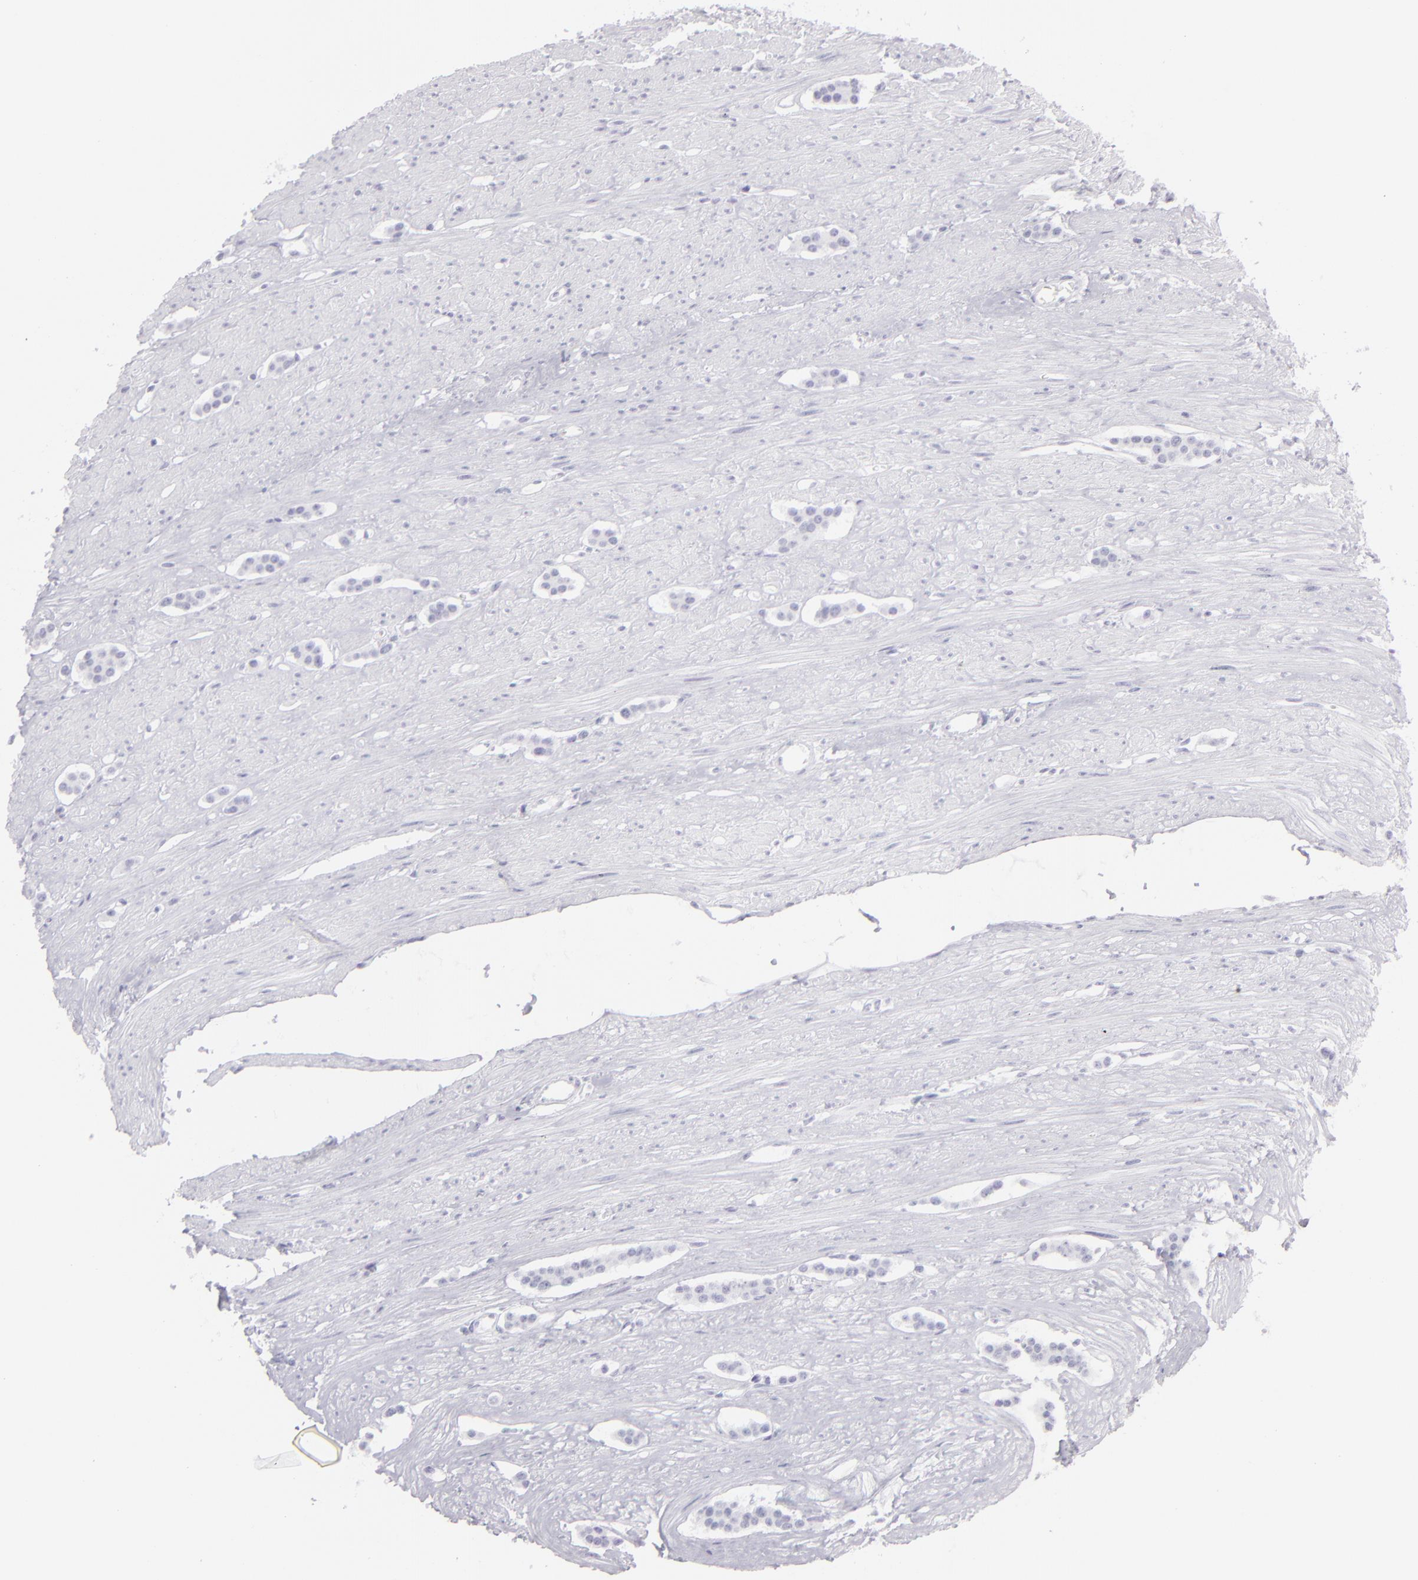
{"staining": {"intensity": "negative", "quantity": "none", "location": "none"}, "tissue": "carcinoid", "cell_type": "Tumor cells", "image_type": "cancer", "snomed": [{"axis": "morphology", "description": "Carcinoid, malignant, NOS"}, {"axis": "topography", "description": "Small intestine"}], "caption": "DAB (3,3'-diaminobenzidine) immunohistochemical staining of carcinoid shows no significant expression in tumor cells.", "gene": "FLG", "patient": {"sex": "male", "age": 60}}